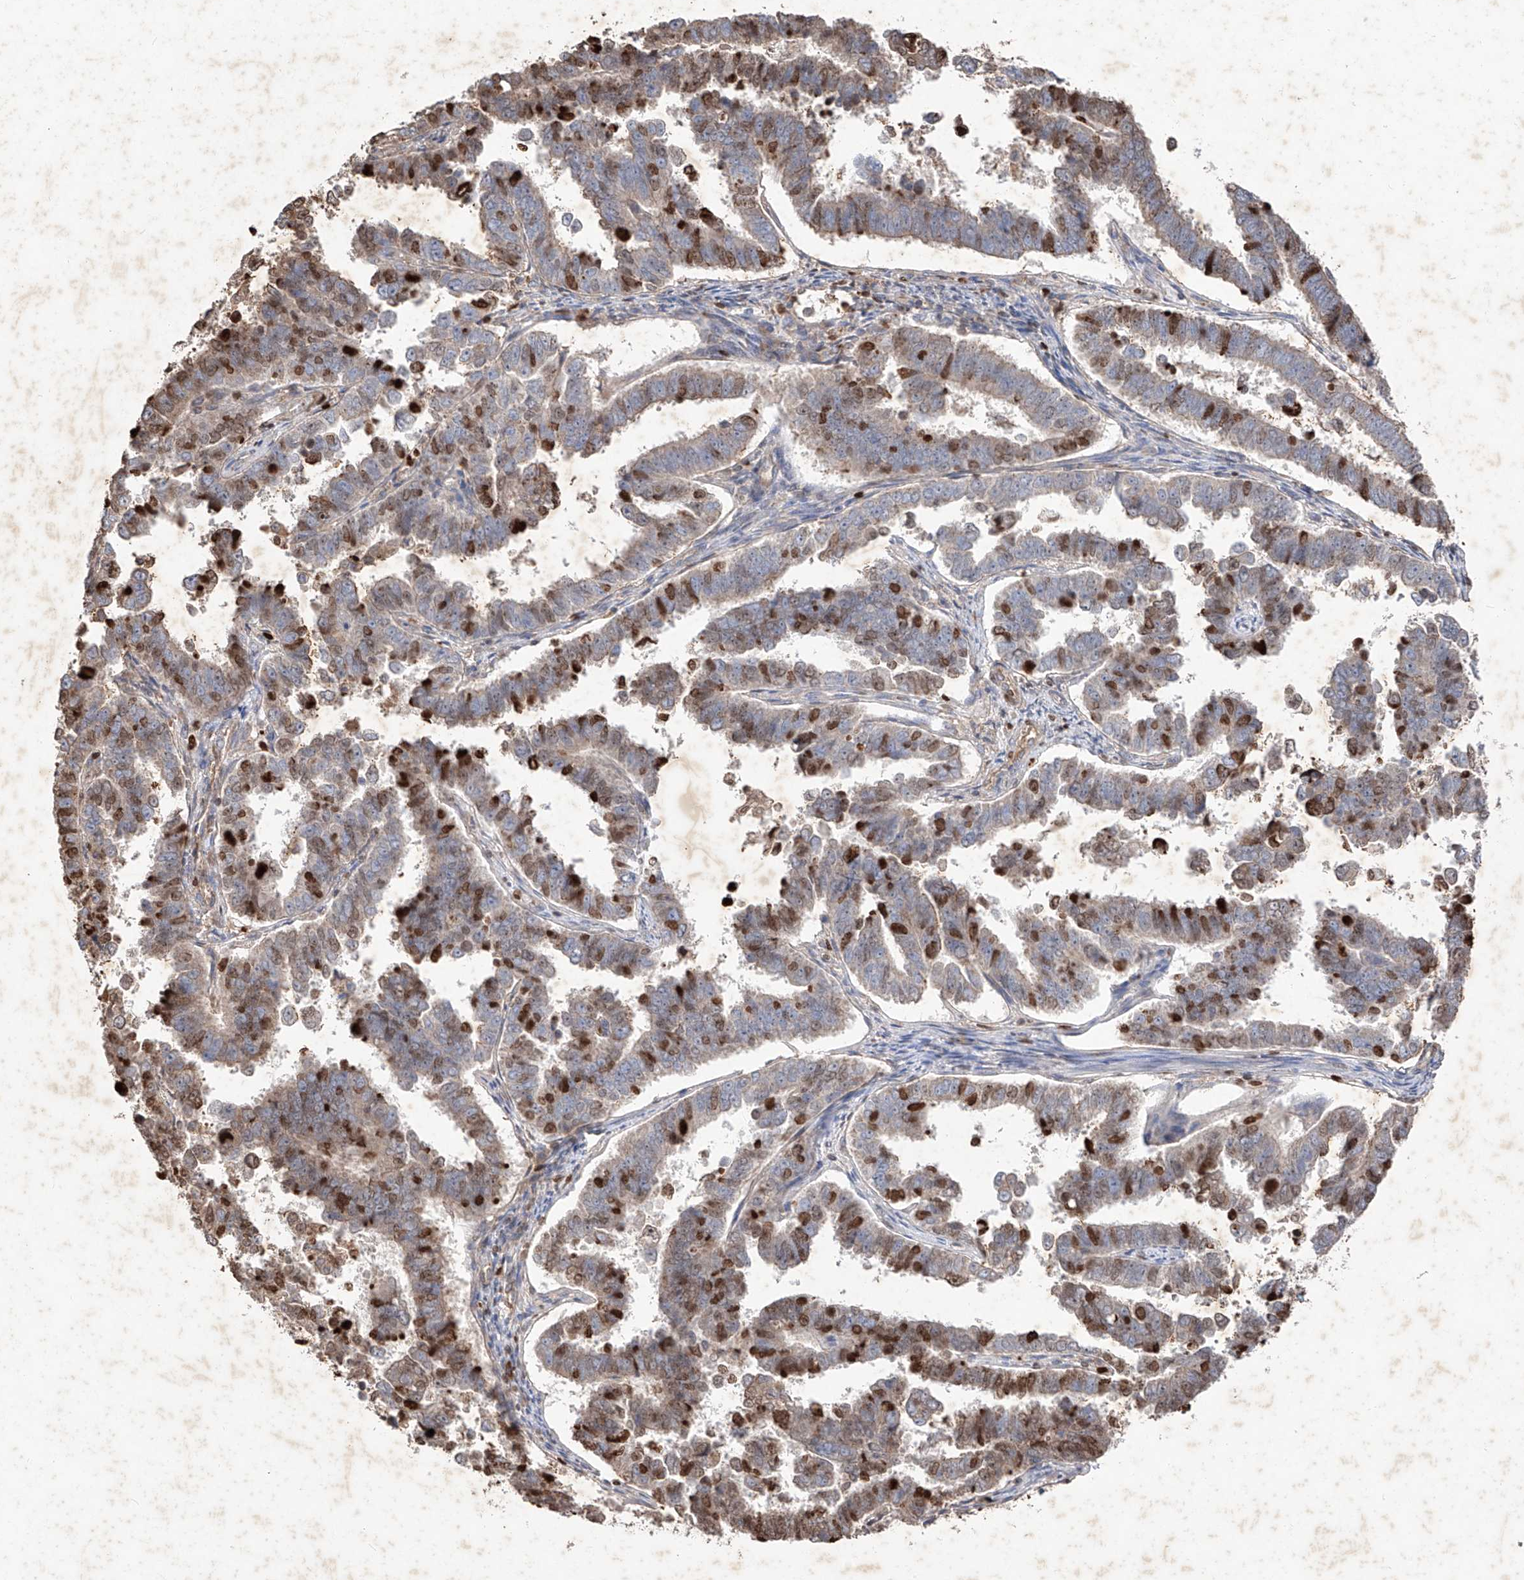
{"staining": {"intensity": "moderate", "quantity": "25%-75%", "location": "cytoplasmic/membranous,nuclear"}, "tissue": "endometrial cancer", "cell_type": "Tumor cells", "image_type": "cancer", "snomed": [{"axis": "morphology", "description": "Adenocarcinoma, NOS"}, {"axis": "topography", "description": "Endometrium"}], "caption": "Immunohistochemical staining of adenocarcinoma (endometrial) demonstrates medium levels of moderate cytoplasmic/membranous and nuclear expression in about 25%-75% of tumor cells.", "gene": "EDN1", "patient": {"sex": "female", "age": 75}}